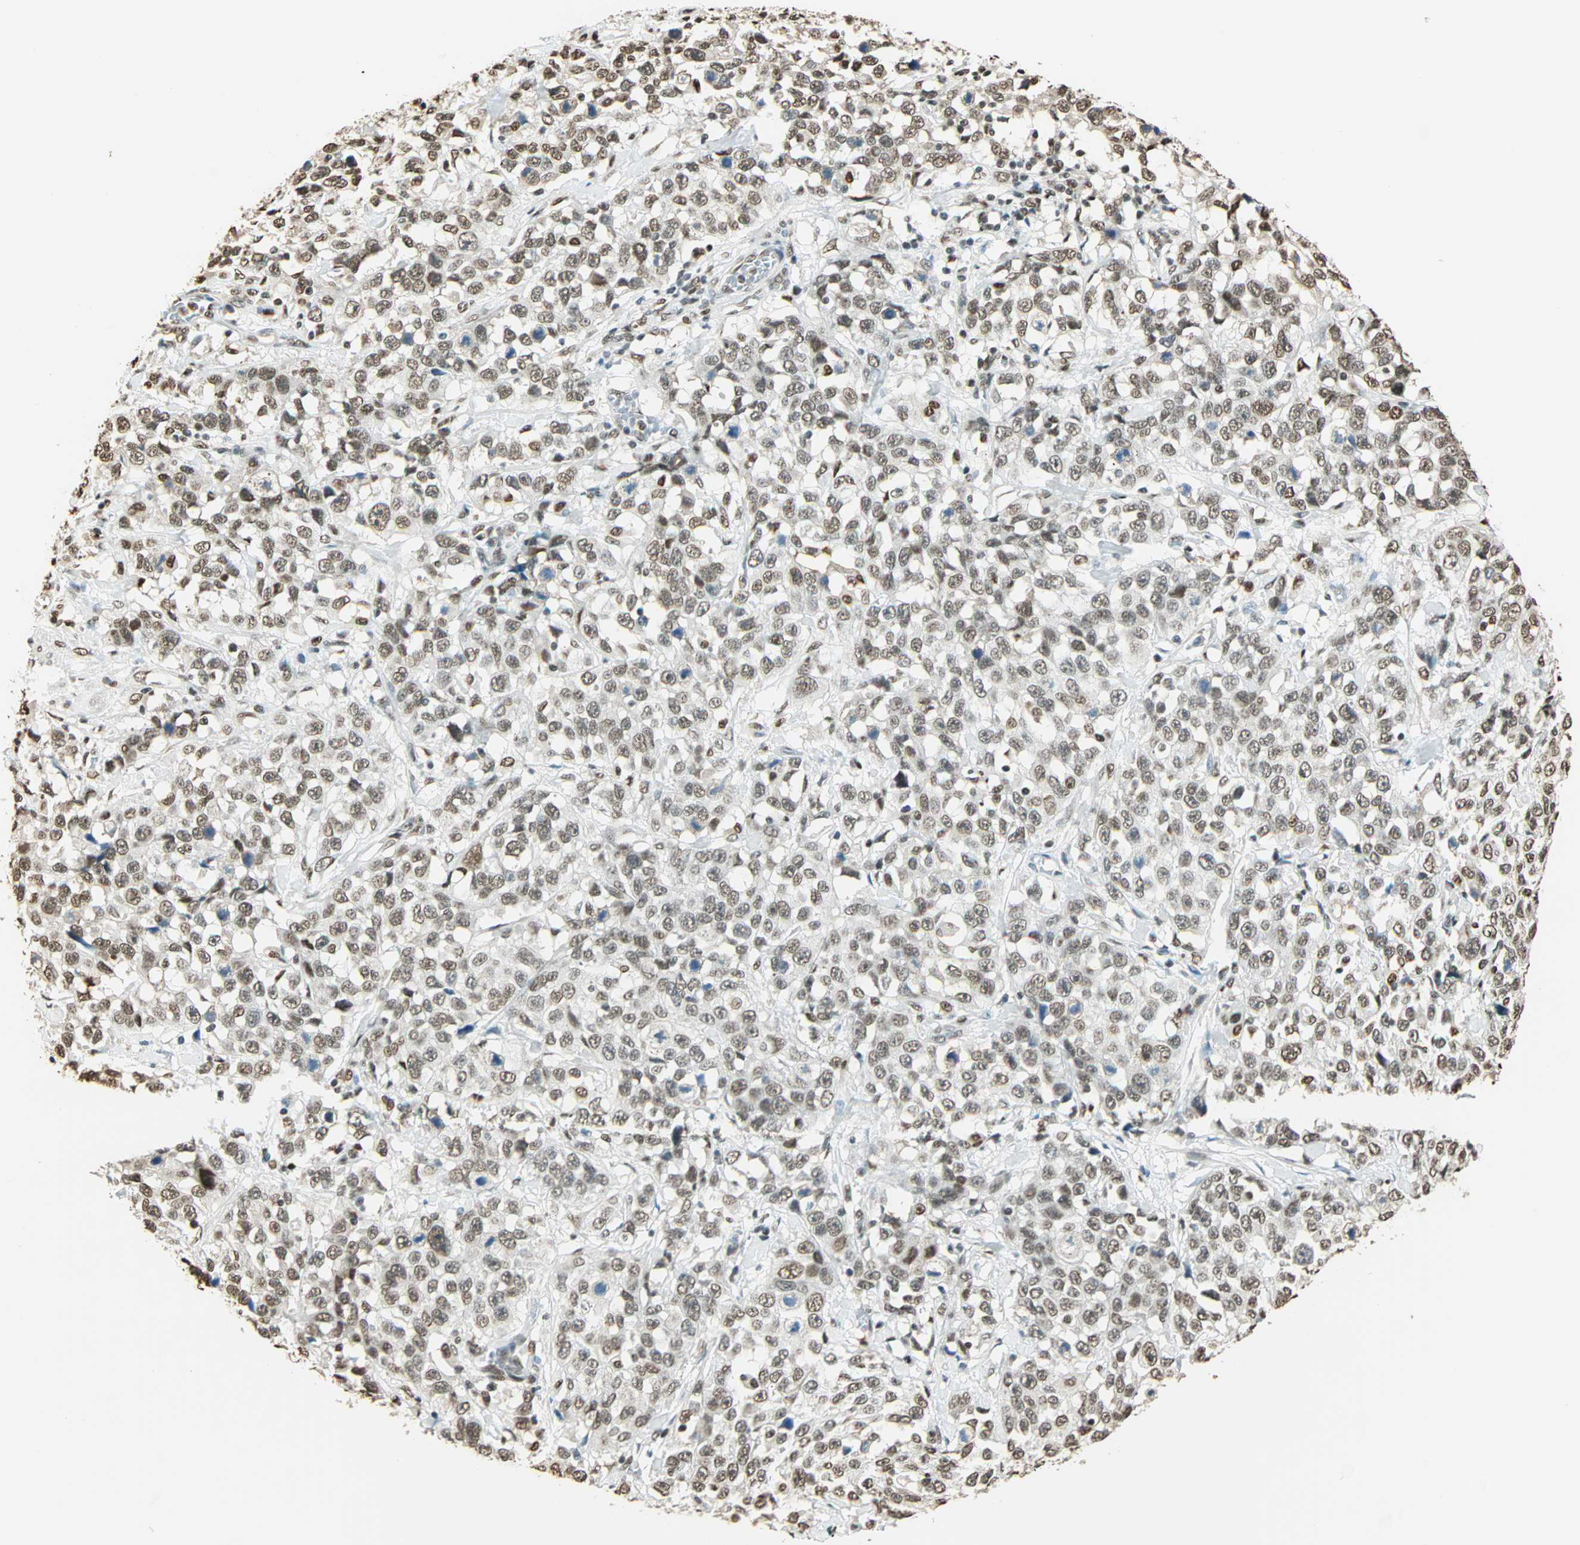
{"staining": {"intensity": "weak", "quantity": "25%-75%", "location": "nuclear"}, "tissue": "stomach cancer", "cell_type": "Tumor cells", "image_type": "cancer", "snomed": [{"axis": "morphology", "description": "Normal tissue, NOS"}, {"axis": "morphology", "description": "Adenocarcinoma, NOS"}, {"axis": "topography", "description": "Stomach"}], "caption": "There is low levels of weak nuclear staining in tumor cells of stomach cancer (adenocarcinoma), as demonstrated by immunohistochemical staining (brown color).", "gene": "FANCG", "patient": {"sex": "male", "age": 48}}